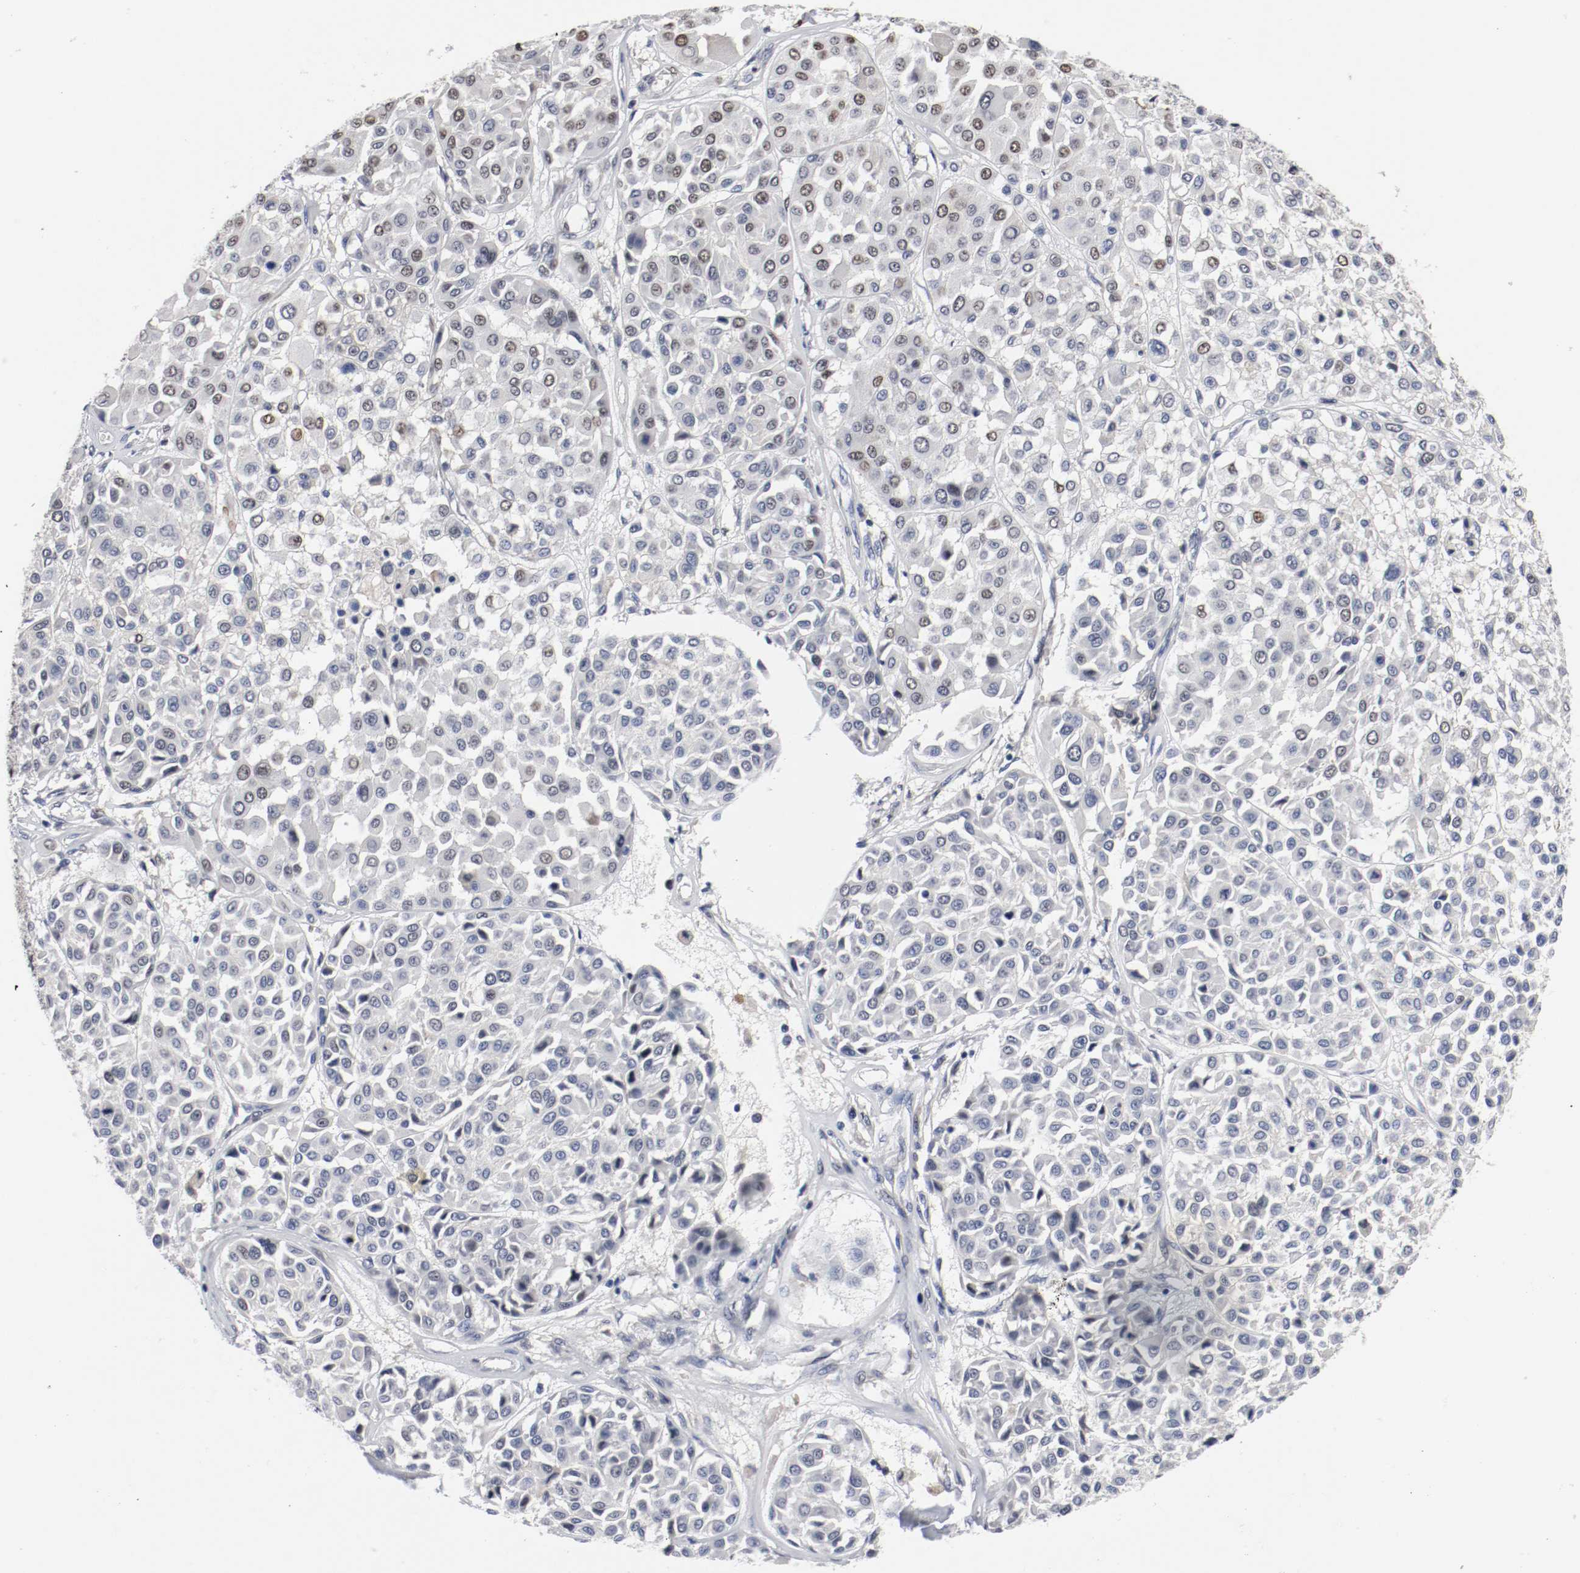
{"staining": {"intensity": "weak", "quantity": "<25%", "location": "nuclear"}, "tissue": "melanoma", "cell_type": "Tumor cells", "image_type": "cancer", "snomed": [{"axis": "morphology", "description": "Malignant melanoma, Metastatic site"}, {"axis": "topography", "description": "Soft tissue"}], "caption": "Immunohistochemical staining of malignant melanoma (metastatic site) reveals no significant positivity in tumor cells.", "gene": "MCM6", "patient": {"sex": "male", "age": 41}}